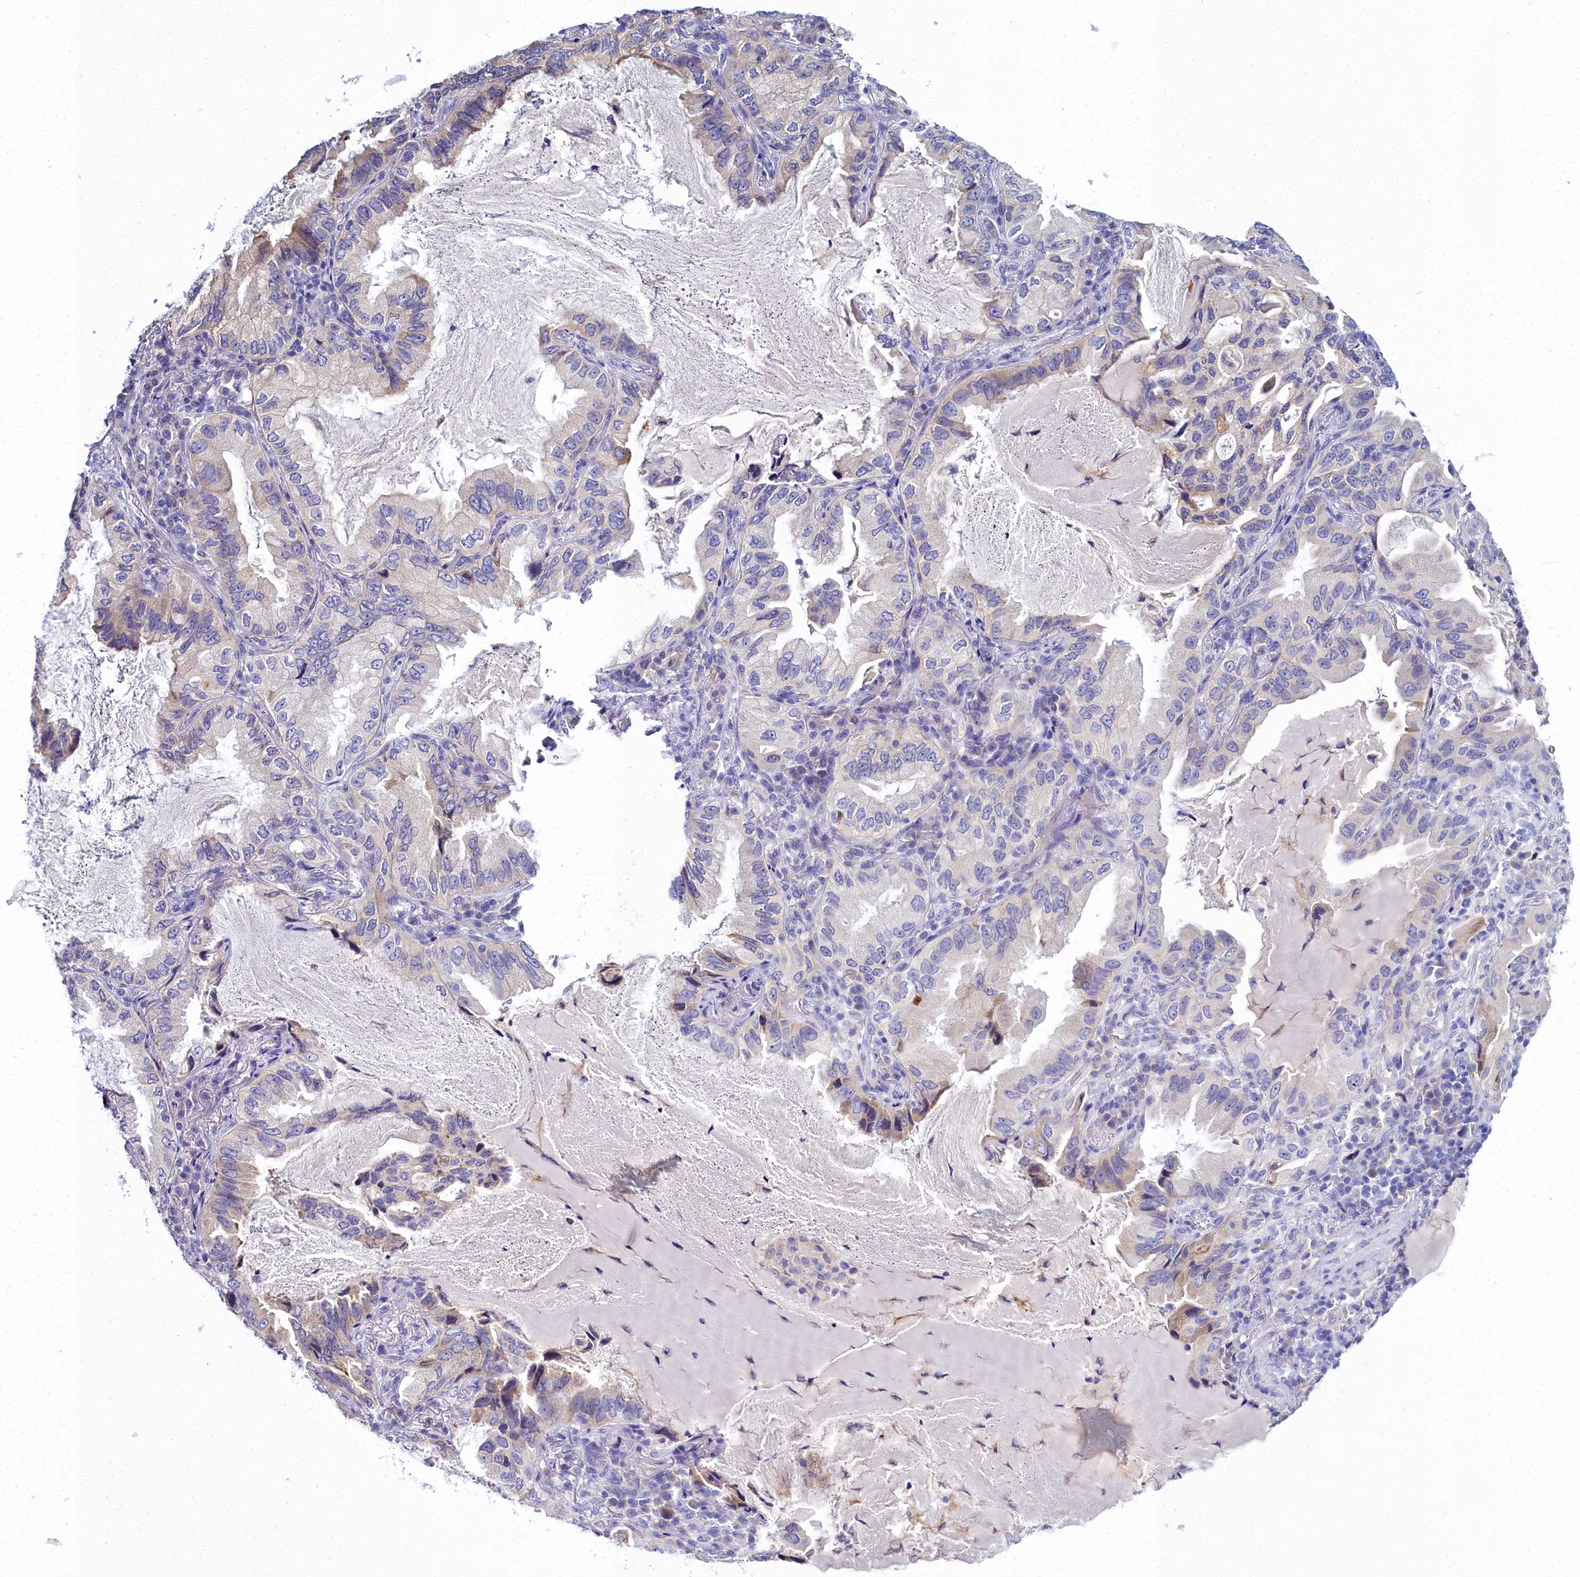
{"staining": {"intensity": "weak", "quantity": "<25%", "location": "cytoplasmic/membranous"}, "tissue": "lung cancer", "cell_type": "Tumor cells", "image_type": "cancer", "snomed": [{"axis": "morphology", "description": "Adenocarcinoma, NOS"}, {"axis": "topography", "description": "Lung"}], "caption": "IHC histopathology image of neoplastic tissue: adenocarcinoma (lung) stained with DAB exhibits no significant protein positivity in tumor cells.", "gene": "ELAPOR2", "patient": {"sex": "female", "age": 69}}